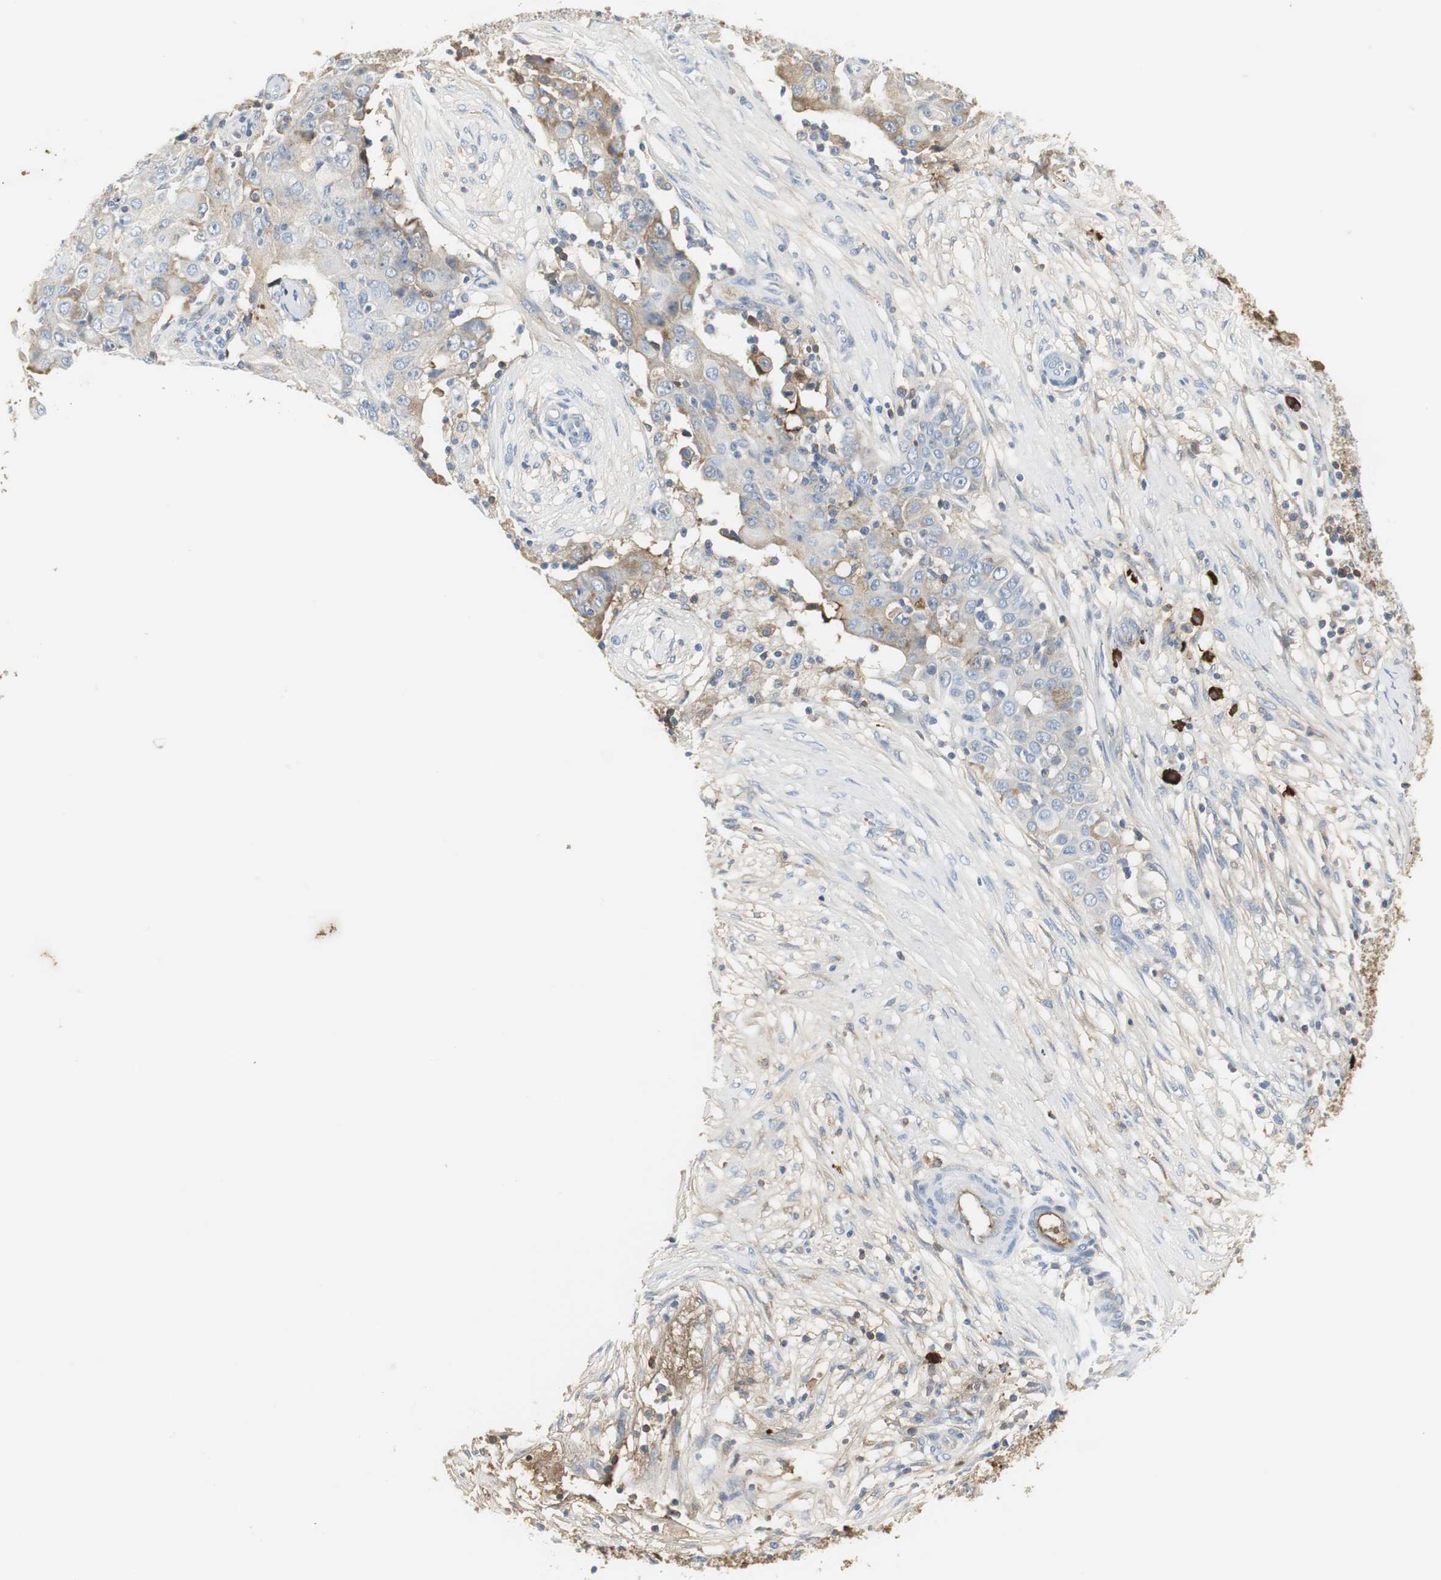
{"staining": {"intensity": "weak", "quantity": "<25%", "location": "cytoplasmic/membranous"}, "tissue": "ovarian cancer", "cell_type": "Tumor cells", "image_type": "cancer", "snomed": [{"axis": "morphology", "description": "Carcinoma, endometroid"}, {"axis": "topography", "description": "Ovary"}], "caption": "This is an immunohistochemistry (IHC) photomicrograph of human ovarian endometroid carcinoma. There is no expression in tumor cells.", "gene": "IGHA1", "patient": {"sex": "female", "age": 42}}